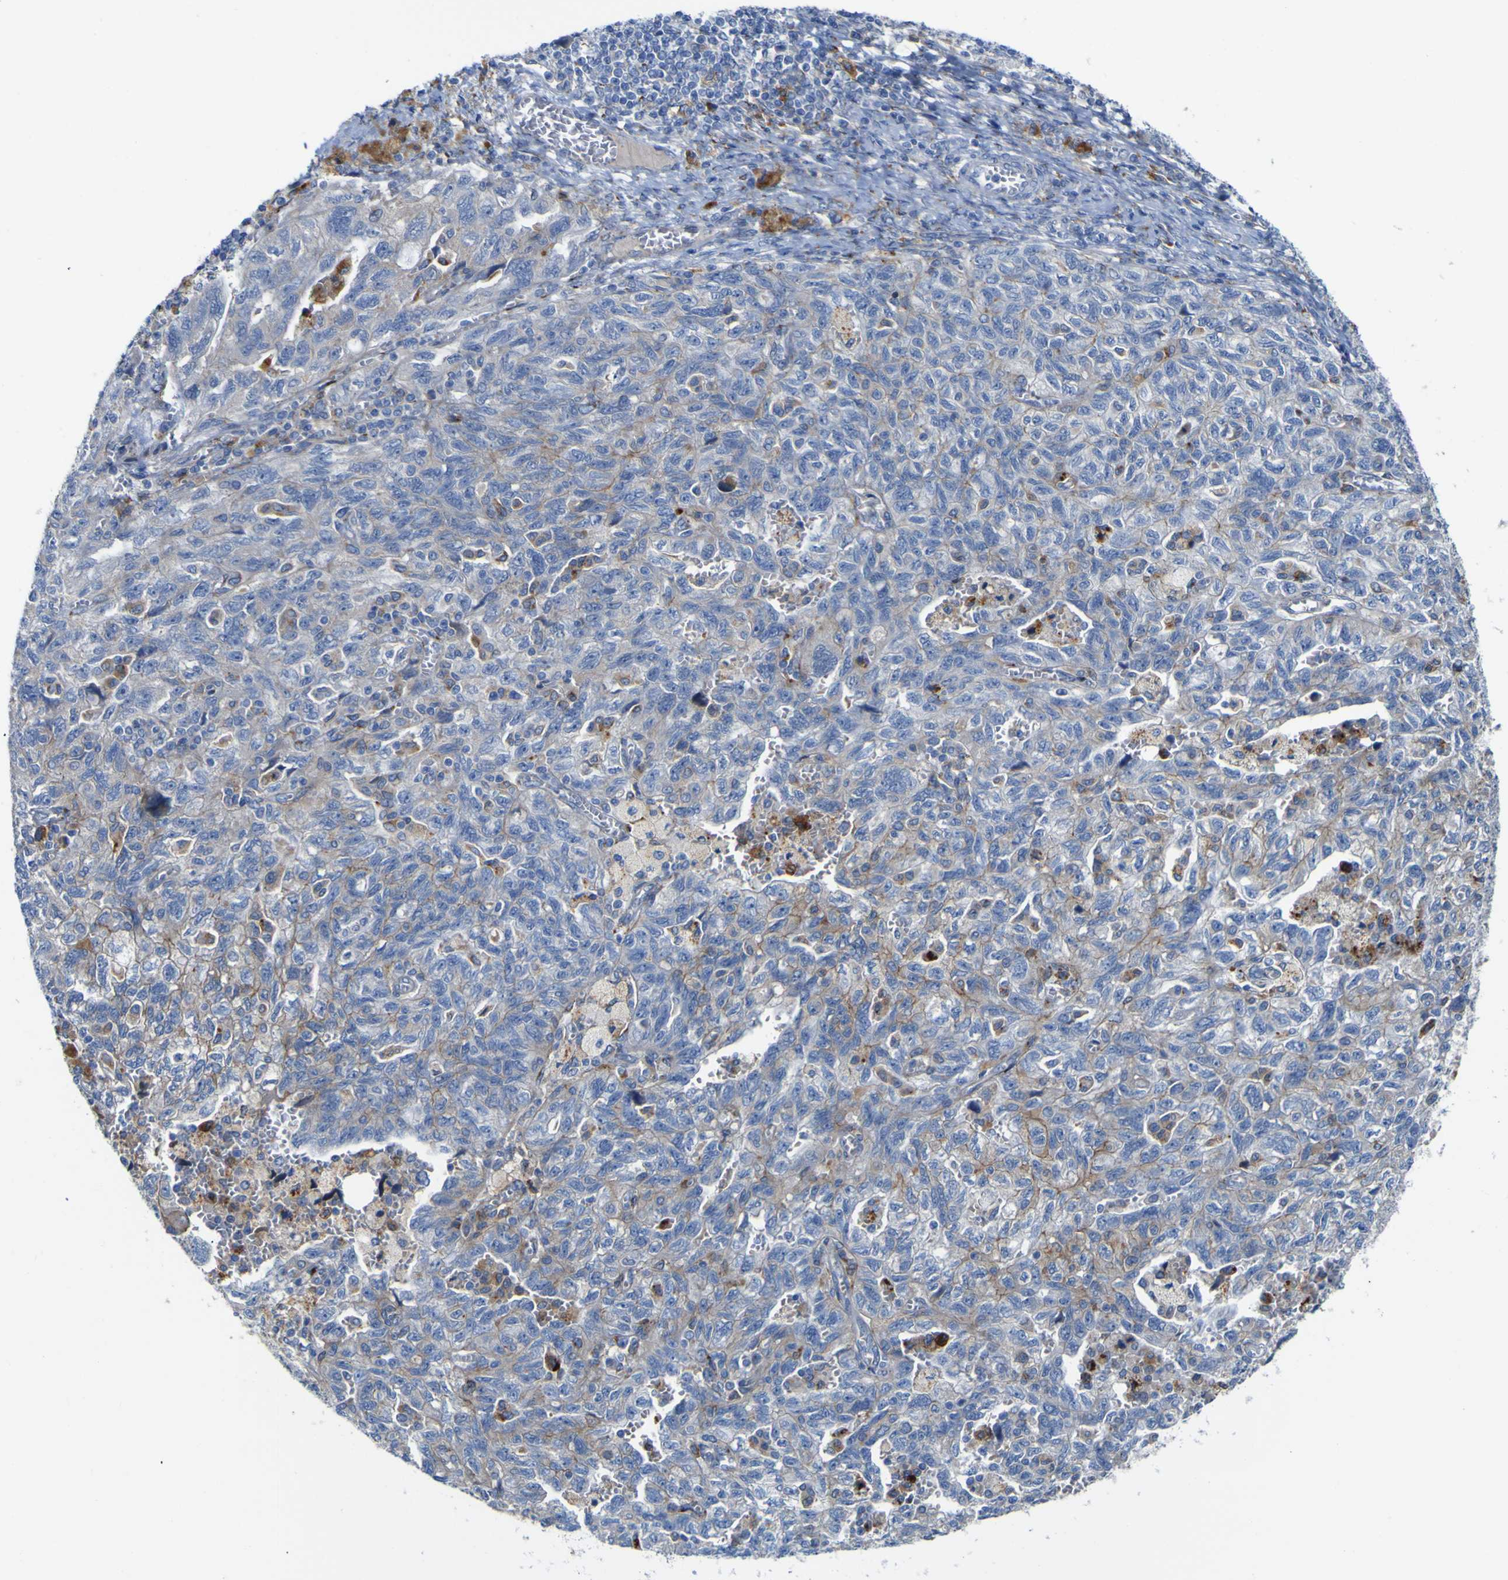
{"staining": {"intensity": "weak", "quantity": "<25%", "location": "cytoplasmic/membranous"}, "tissue": "ovarian cancer", "cell_type": "Tumor cells", "image_type": "cancer", "snomed": [{"axis": "morphology", "description": "Carcinoma, NOS"}, {"axis": "morphology", "description": "Cystadenocarcinoma, serous, NOS"}, {"axis": "topography", "description": "Ovary"}], "caption": "Tumor cells show no significant positivity in ovarian cancer (carcinoma). (Stains: DAB immunohistochemistry with hematoxylin counter stain, Microscopy: brightfield microscopy at high magnification).", "gene": "PTPRF", "patient": {"sex": "female", "age": 69}}